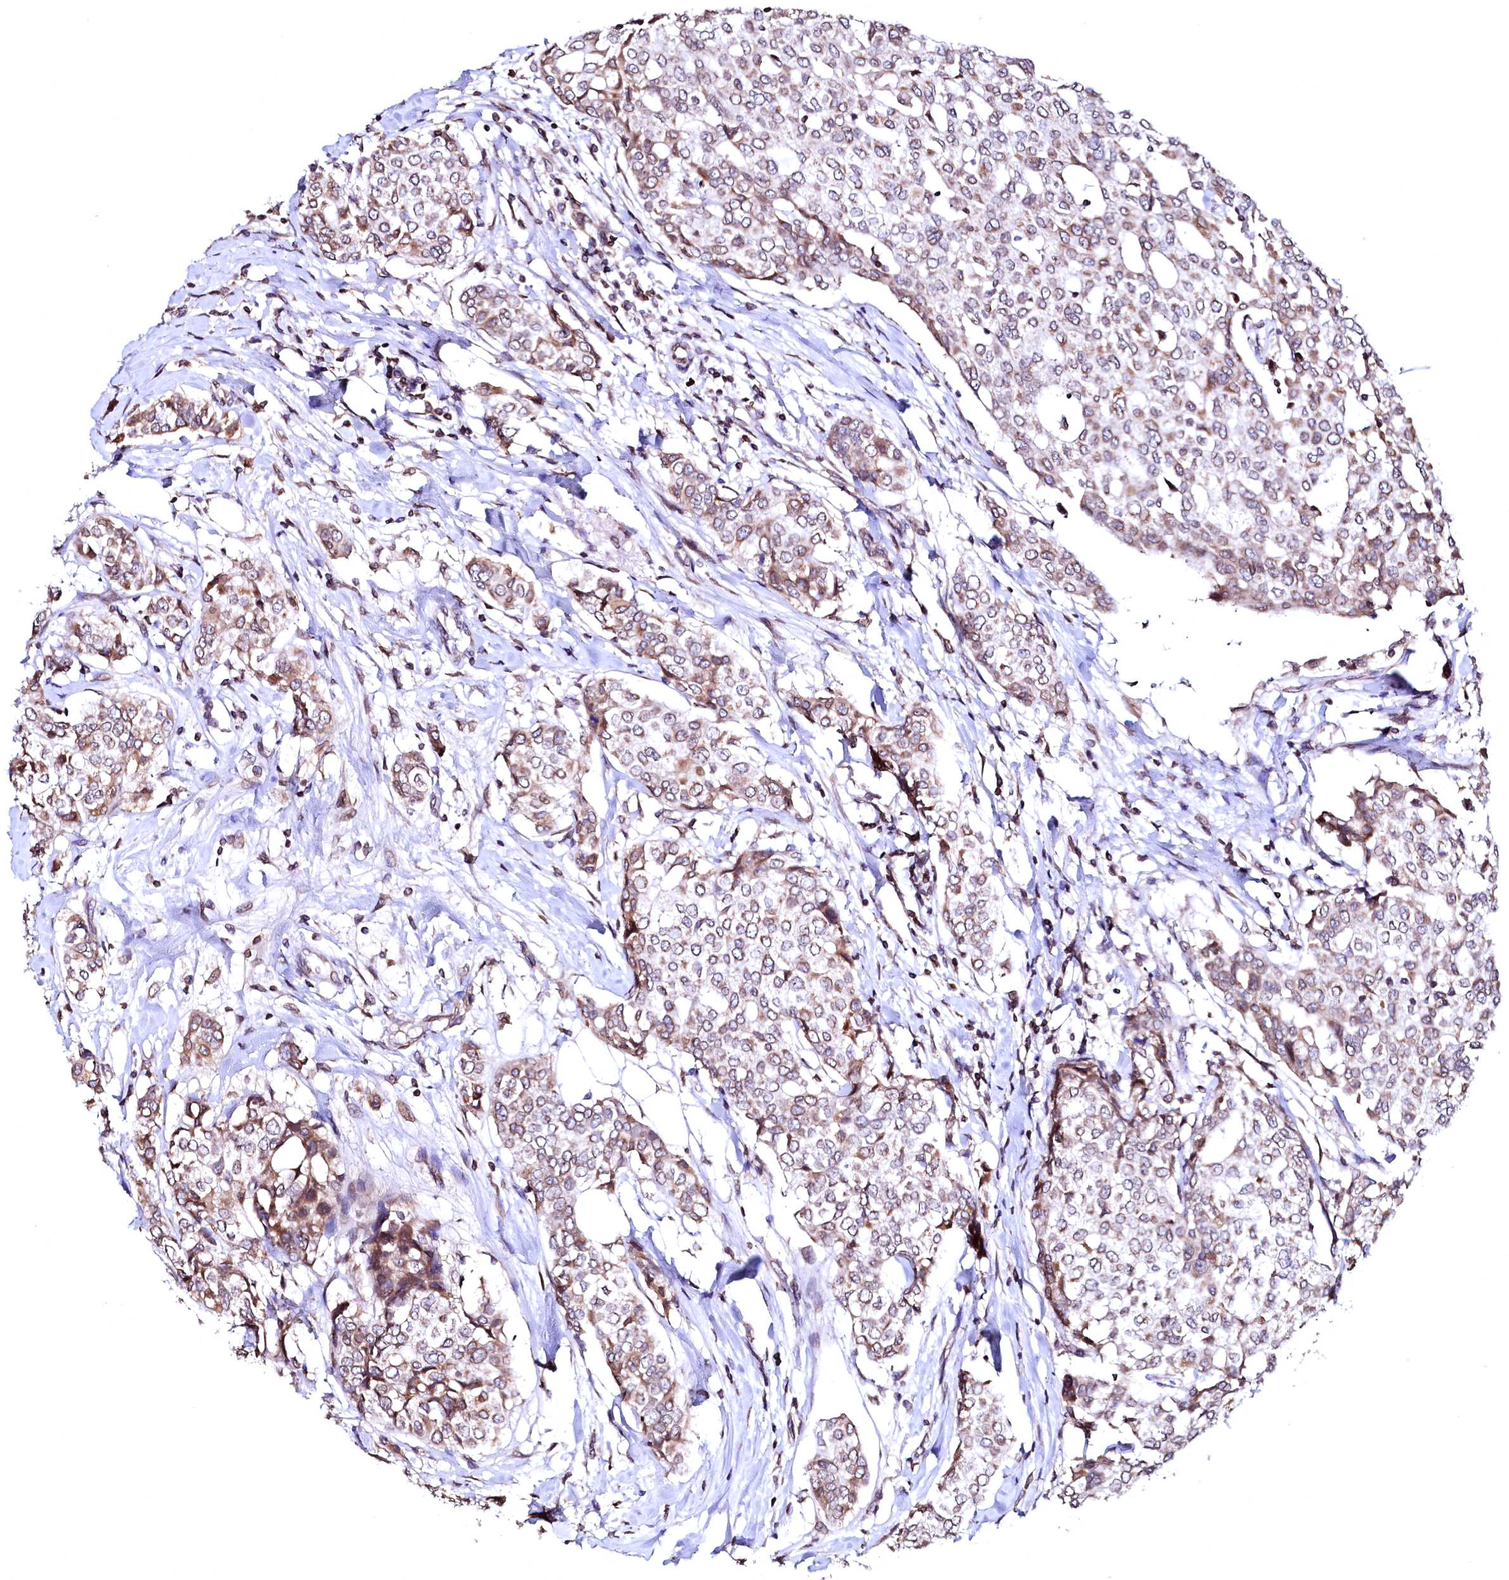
{"staining": {"intensity": "weak", "quantity": ">75%", "location": "cytoplasmic/membranous"}, "tissue": "breast cancer", "cell_type": "Tumor cells", "image_type": "cancer", "snomed": [{"axis": "morphology", "description": "Lobular carcinoma"}, {"axis": "topography", "description": "Breast"}], "caption": "Protein expression analysis of breast cancer (lobular carcinoma) demonstrates weak cytoplasmic/membranous staining in approximately >75% of tumor cells. (DAB (3,3'-diaminobenzidine) IHC, brown staining for protein, blue staining for nuclei).", "gene": "HAND1", "patient": {"sex": "female", "age": 51}}